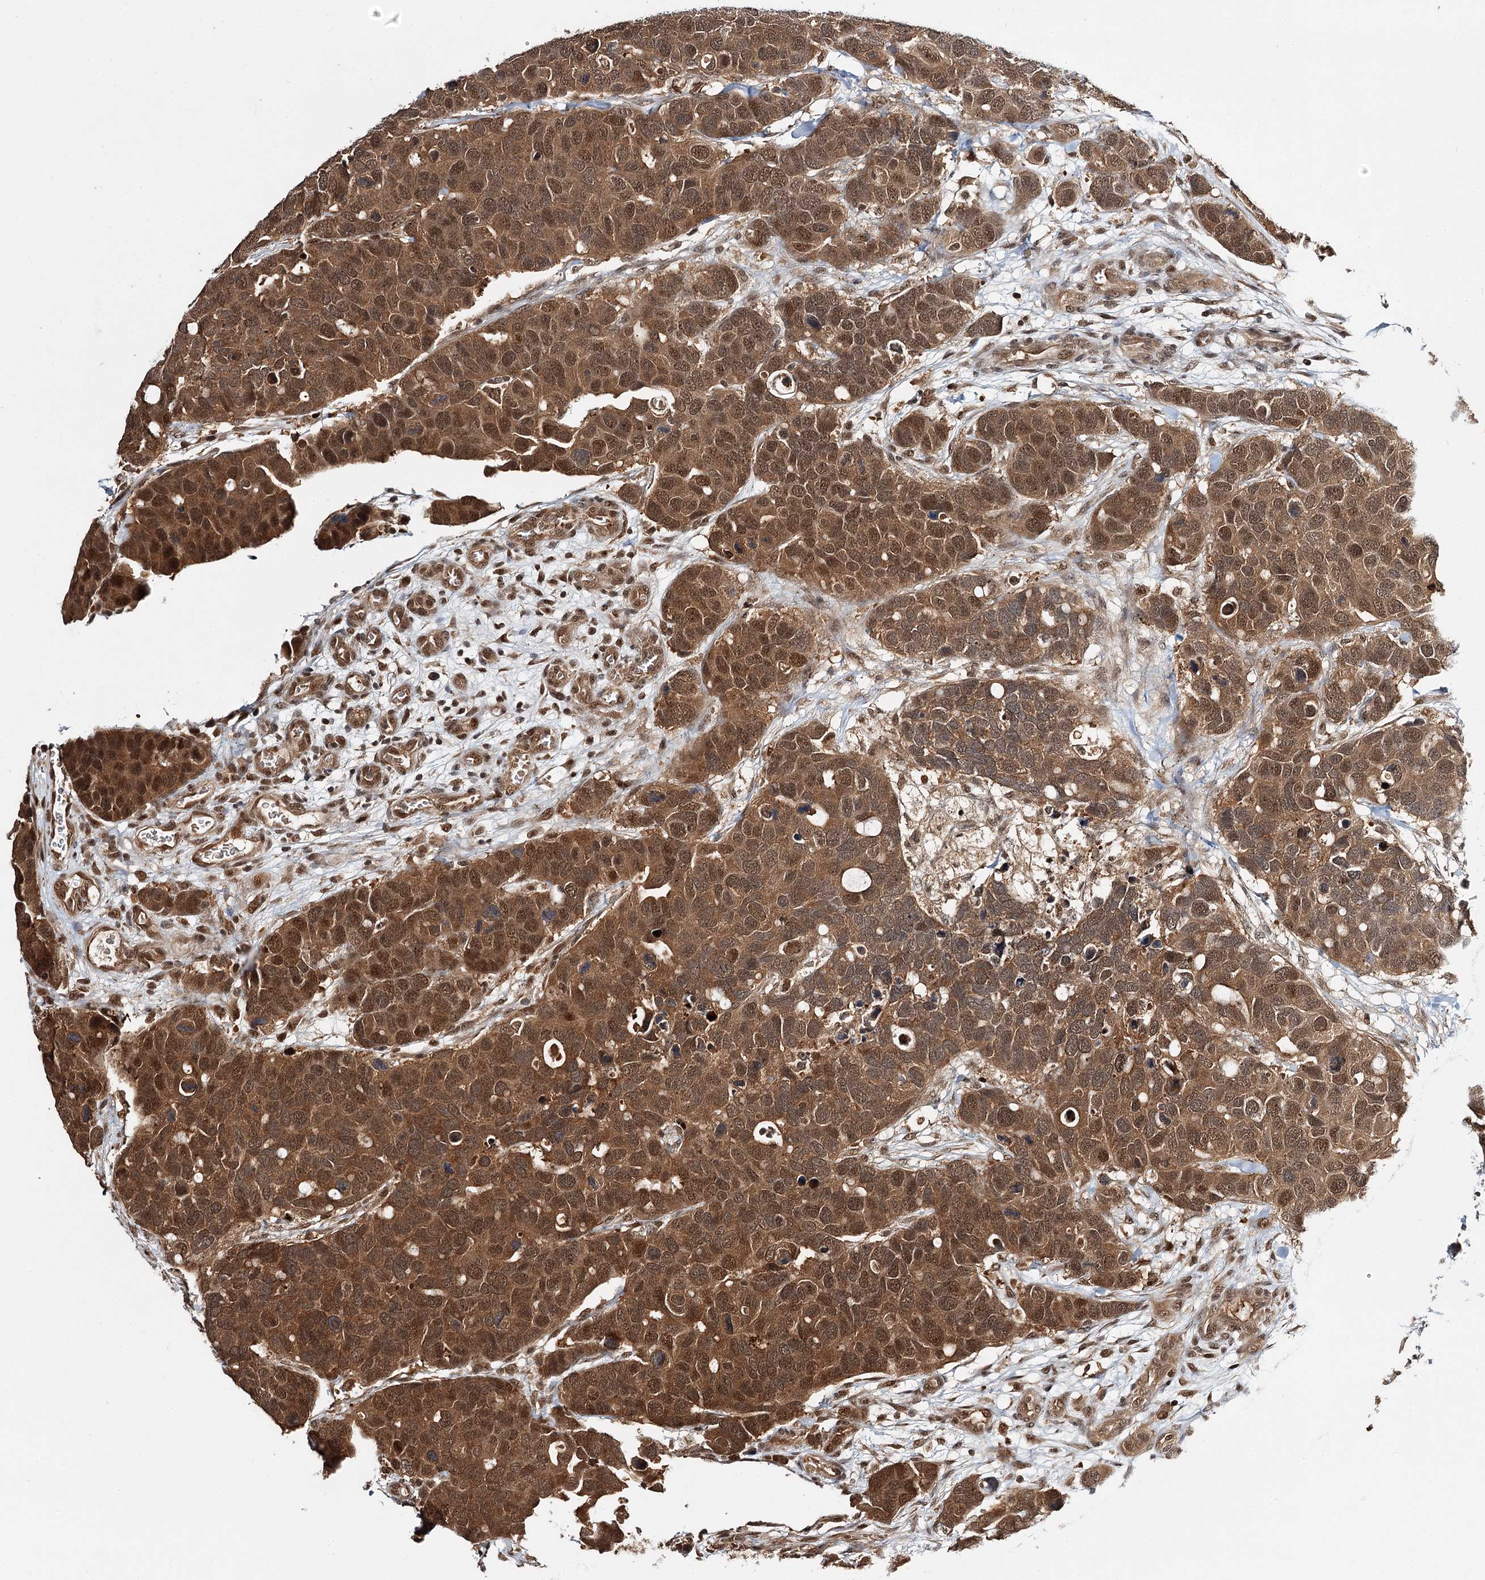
{"staining": {"intensity": "moderate", "quantity": ">75%", "location": "cytoplasmic/membranous,nuclear"}, "tissue": "breast cancer", "cell_type": "Tumor cells", "image_type": "cancer", "snomed": [{"axis": "morphology", "description": "Duct carcinoma"}, {"axis": "topography", "description": "Breast"}], "caption": "Breast cancer (infiltrating ductal carcinoma) was stained to show a protein in brown. There is medium levels of moderate cytoplasmic/membranous and nuclear staining in approximately >75% of tumor cells. (DAB (3,3'-diaminobenzidine) IHC with brightfield microscopy, high magnification).", "gene": "N6AMT1", "patient": {"sex": "female", "age": 83}}